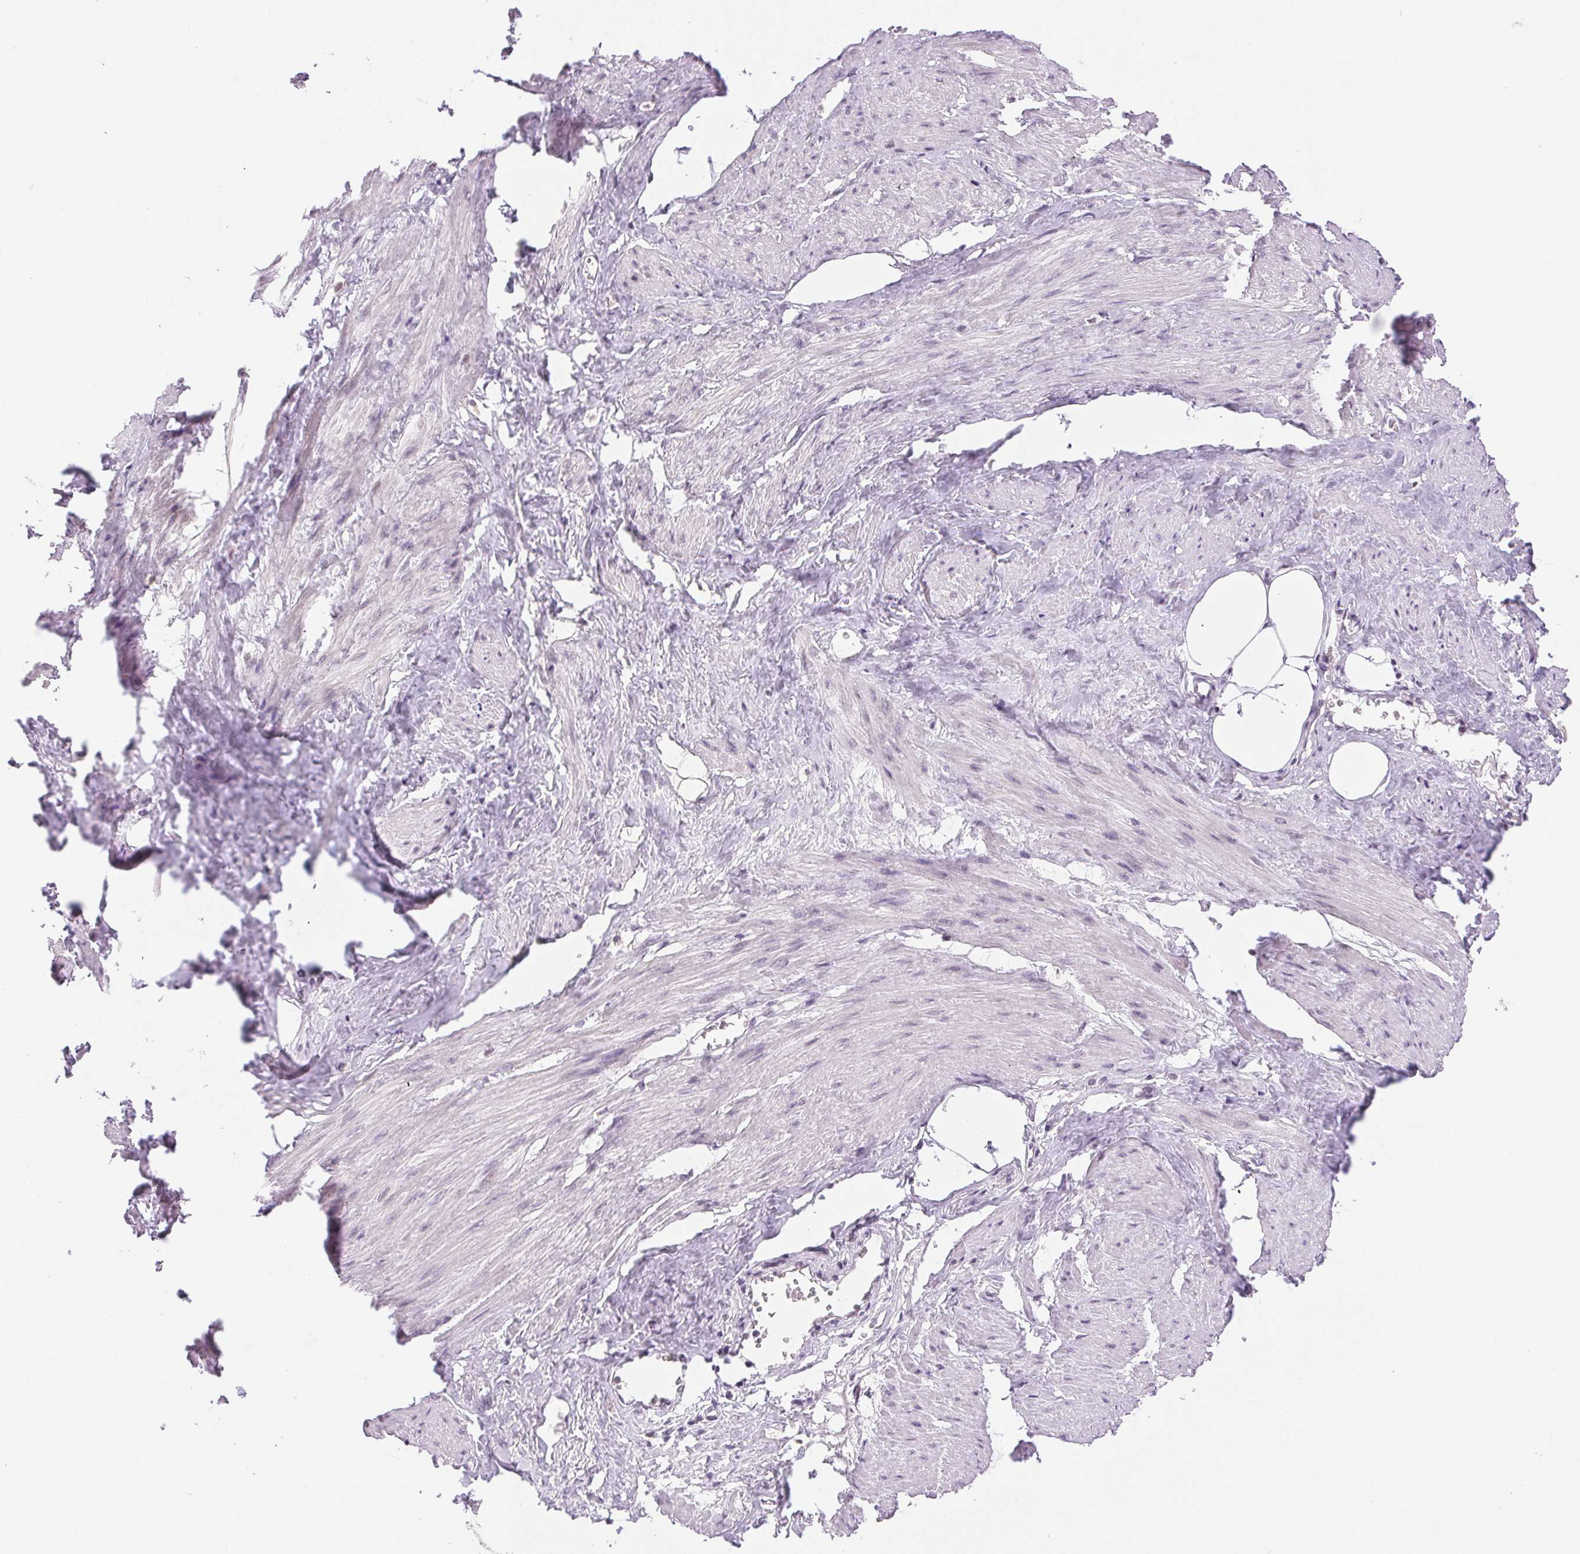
{"staining": {"intensity": "negative", "quantity": "none", "location": "none"}, "tissue": "adipose tissue", "cell_type": "Adipocytes", "image_type": "normal", "snomed": [{"axis": "morphology", "description": "Normal tissue, NOS"}, {"axis": "topography", "description": "Prostate"}, {"axis": "topography", "description": "Peripheral nerve tissue"}], "caption": "Immunohistochemistry (IHC) image of unremarkable adipose tissue: human adipose tissue stained with DAB reveals no significant protein positivity in adipocytes. Brightfield microscopy of immunohistochemistry (IHC) stained with DAB (3,3'-diaminobenzidine) (brown) and hematoxylin (blue), captured at high magnification.", "gene": "GRHL3", "patient": {"sex": "male", "age": 55}}